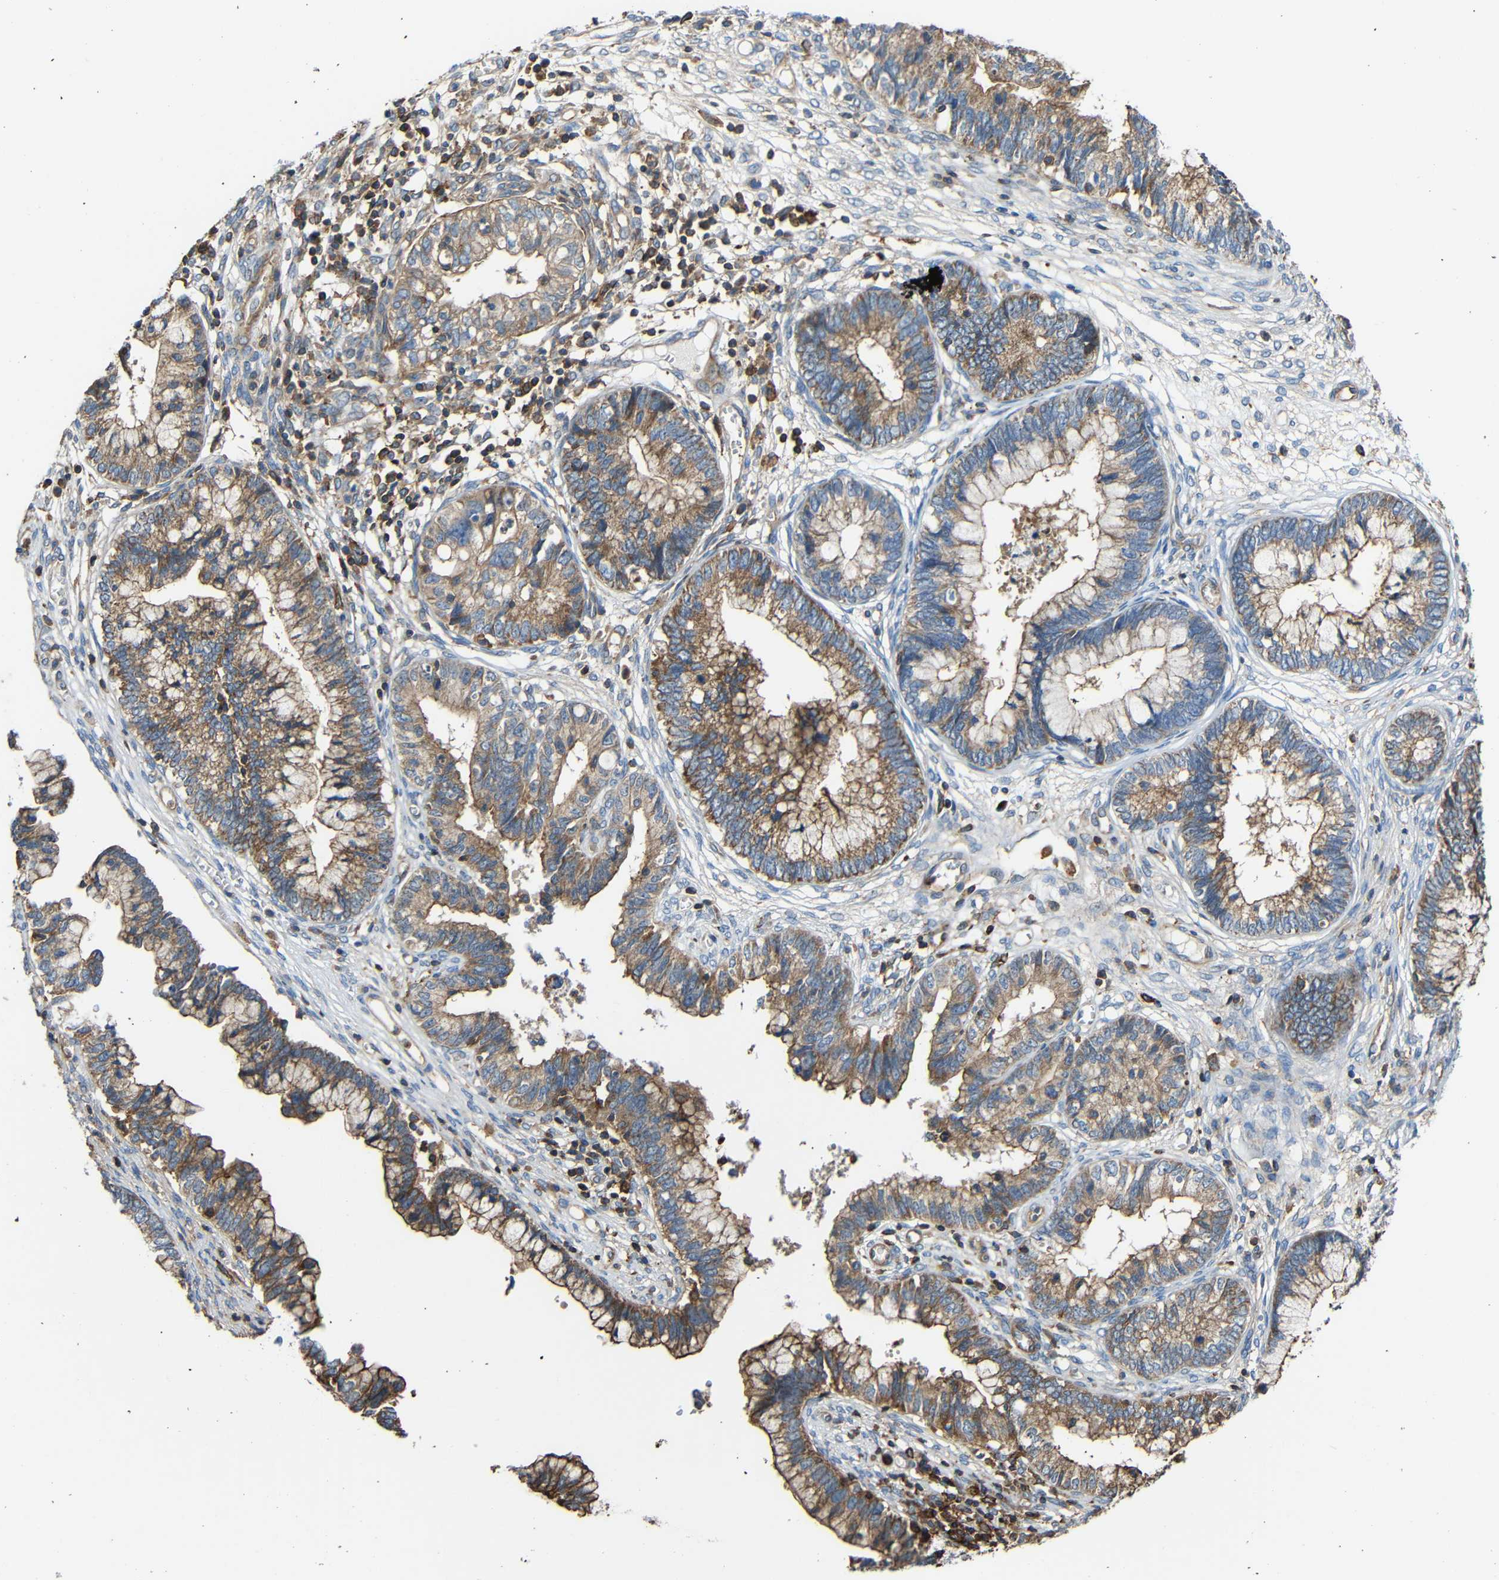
{"staining": {"intensity": "moderate", "quantity": ">75%", "location": "cytoplasmic/membranous"}, "tissue": "cervical cancer", "cell_type": "Tumor cells", "image_type": "cancer", "snomed": [{"axis": "morphology", "description": "Adenocarcinoma, NOS"}, {"axis": "topography", "description": "Cervix"}], "caption": "High-magnification brightfield microscopy of cervical cancer stained with DAB (brown) and counterstained with hematoxylin (blue). tumor cells exhibit moderate cytoplasmic/membranous expression is identified in approximately>75% of cells. The staining is performed using DAB brown chromogen to label protein expression. The nuclei are counter-stained blue using hematoxylin.", "gene": "RHOT2", "patient": {"sex": "female", "age": 44}}